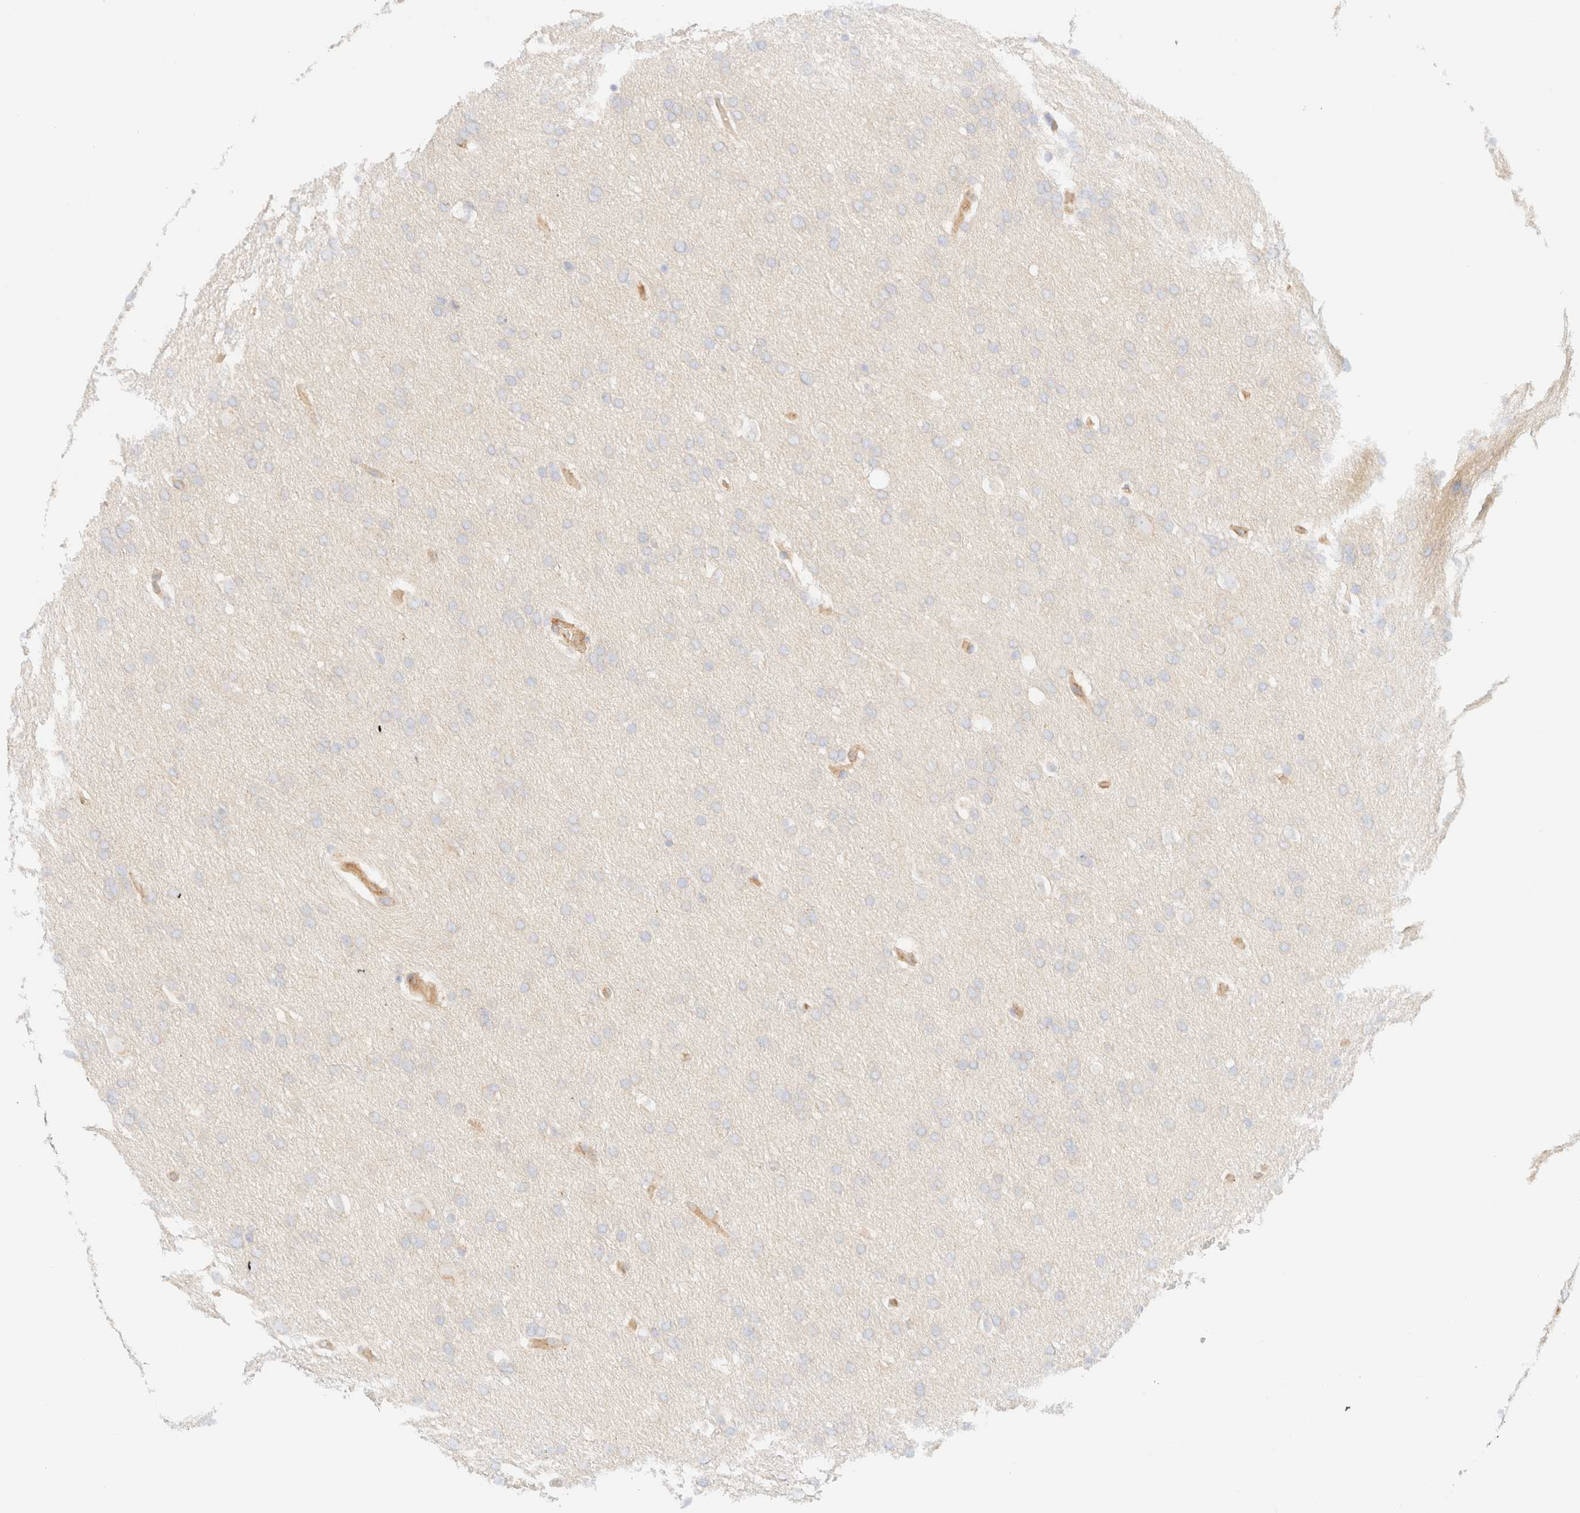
{"staining": {"intensity": "negative", "quantity": "none", "location": "none"}, "tissue": "glioma", "cell_type": "Tumor cells", "image_type": "cancer", "snomed": [{"axis": "morphology", "description": "Glioma, malignant, Low grade"}, {"axis": "topography", "description": "Brain"}], "caption": "Protein analysis of malignant low-grade glioma shows no significant positivity in tumor cells. (DAB immunohistochemistry (IHC), high magnification).", "gene": "MYO10", "patient": {"sex": "female", "age": 37}}